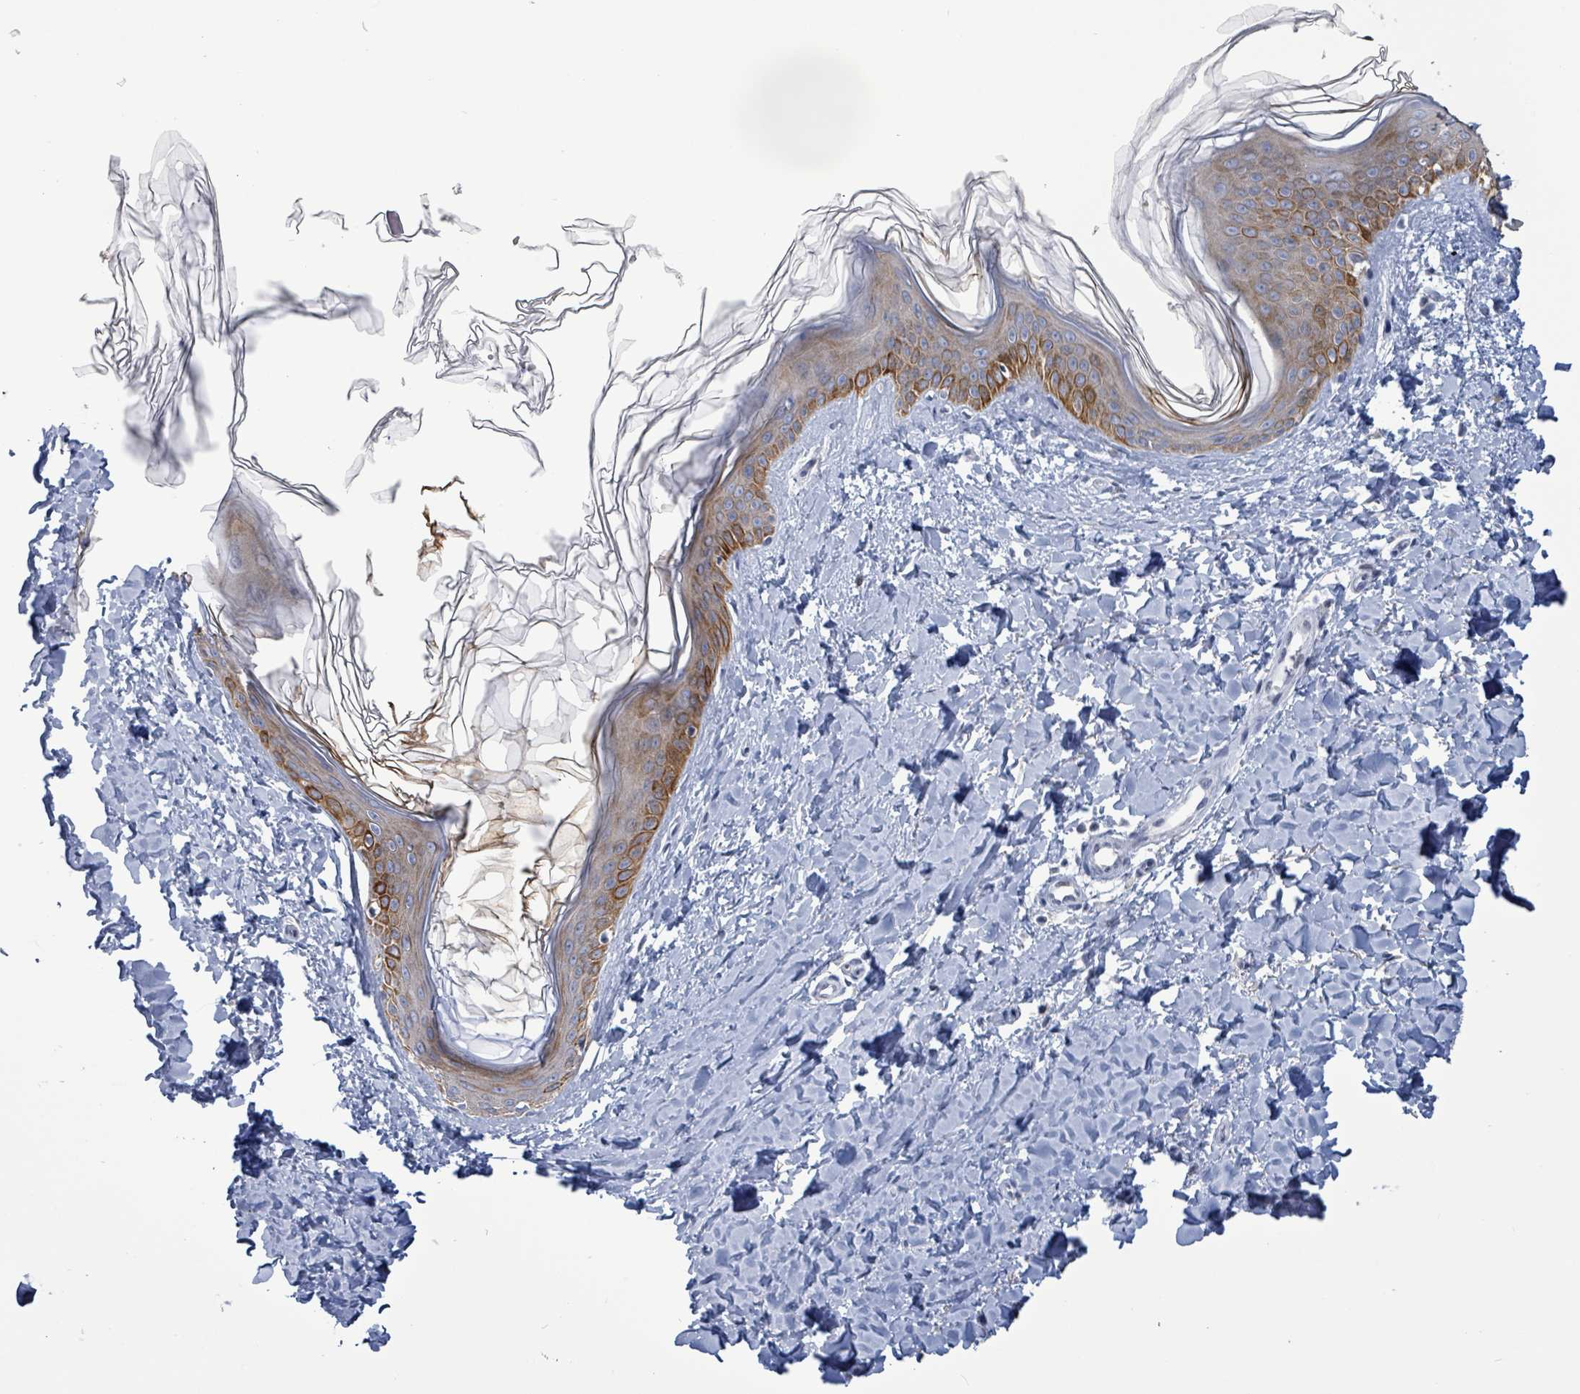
{"staining": {"intensity": "negative", "quantity": "none", "location": "none"}, "tissue": "skin", "cell_type": "Fibroblasts", "image_type": "normal", "snomed": [{"axis": "morphology", "description": "Normal tissue, NOS"}, {"axis": "topography", "description": "Skin"}], "caption": "Unremarkable skin was stained to show a protein in brown. There is no significant expression in fibroblasts. (DAB IHC visualized using brightfield microscopy, high magnification).", "gene": "NTN3", "patient": {"sex": "female", "age": 41}}